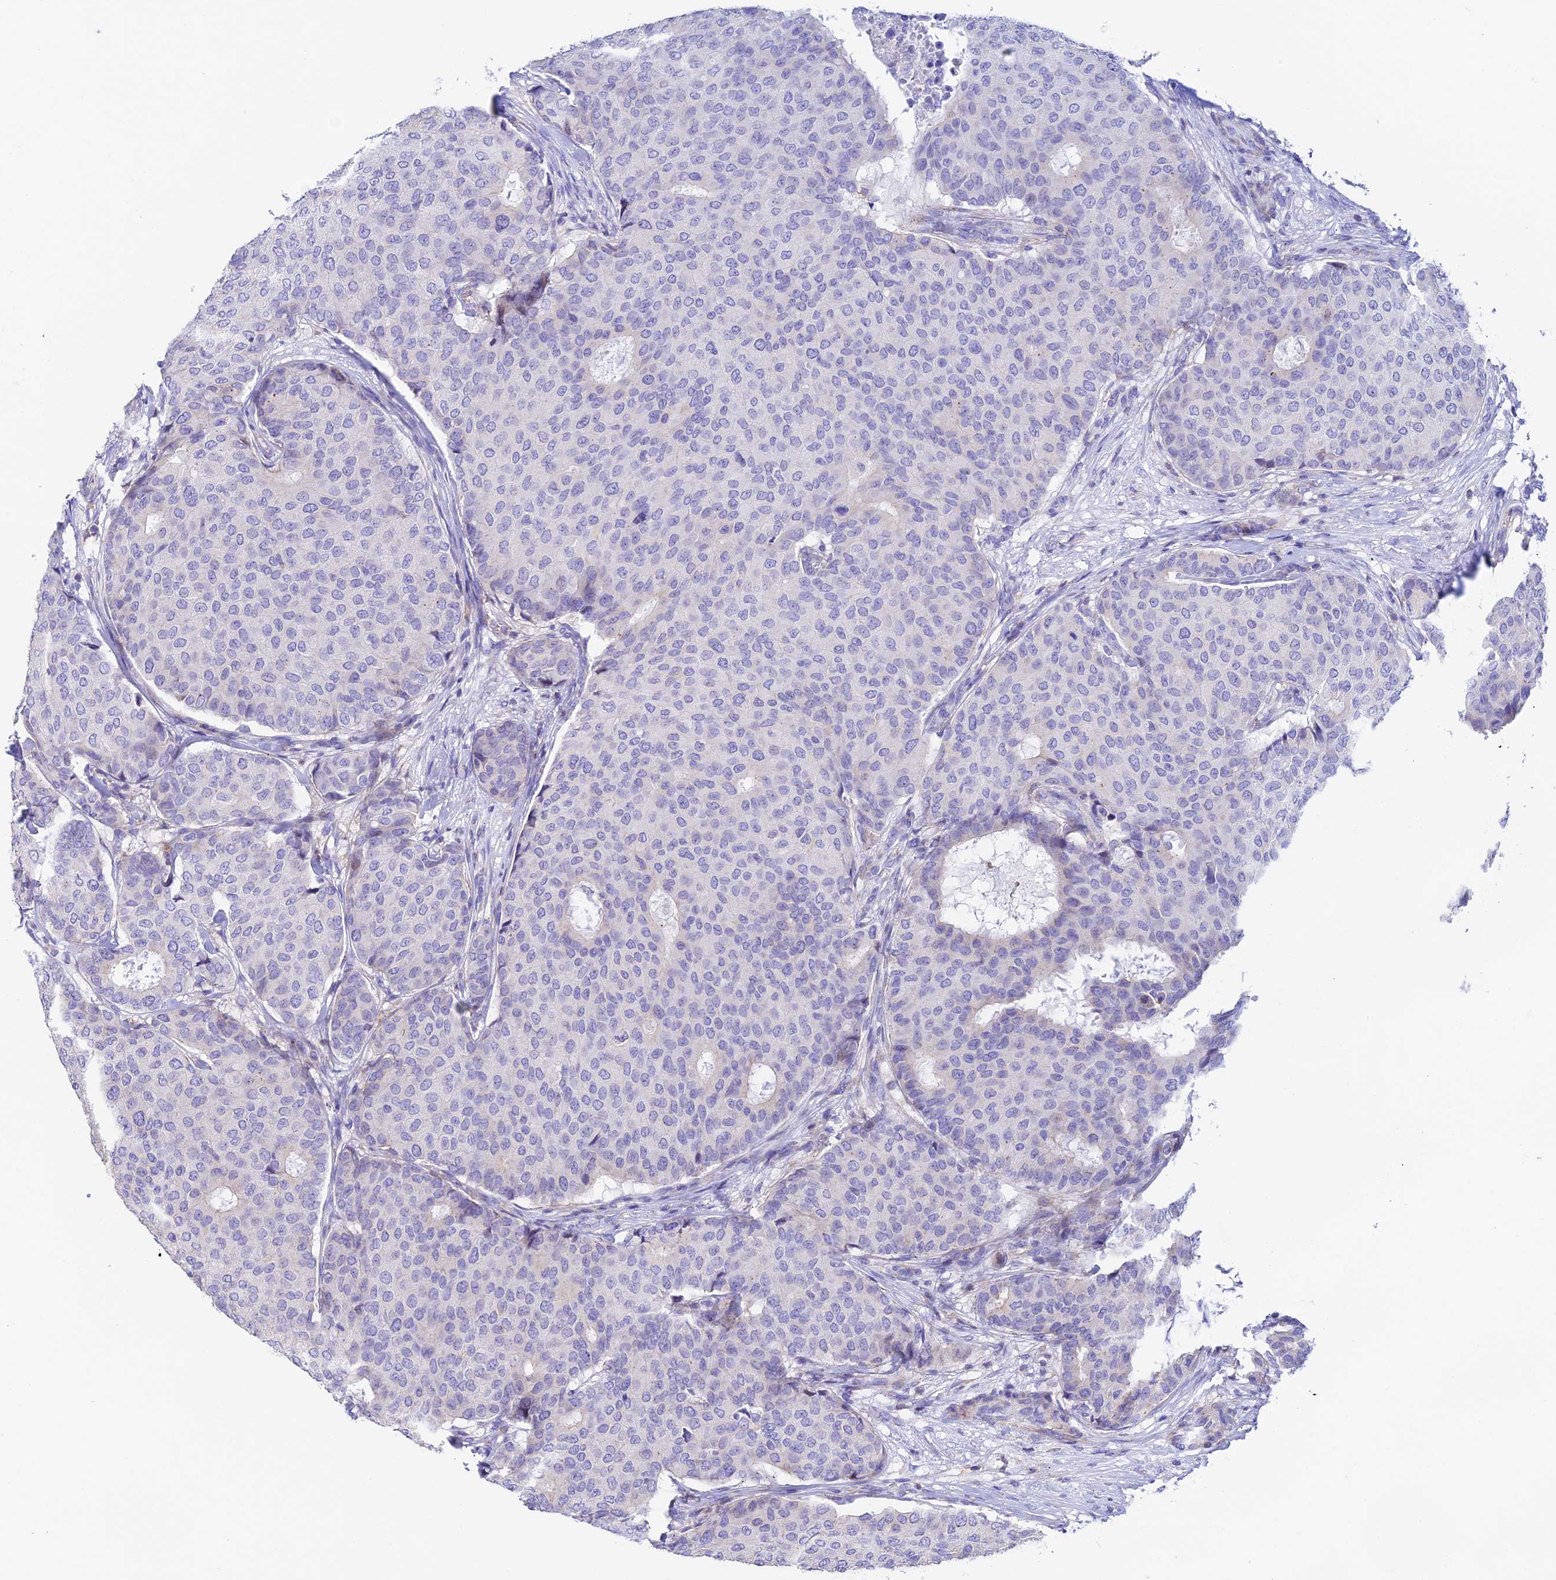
{"staining": {"intensity": "negative", "quantity": "none", "location": "none"}, "tissue": "breast cancer", "cell_type": "Tumor cells", "image_type": "cancer", "snomed": [{"axis": "morphology", "description": "Duct carcinoma"}, {"axis": "topography", "description": "Breast"}], "caption": "Immunohistochemistry (IHC) histopathology image of human breast cancer stained for a protein (brown), which shows no positivity in tumor cells.", "gene": "PRIM1", "patient": {"sex": "female", "age": 75}}